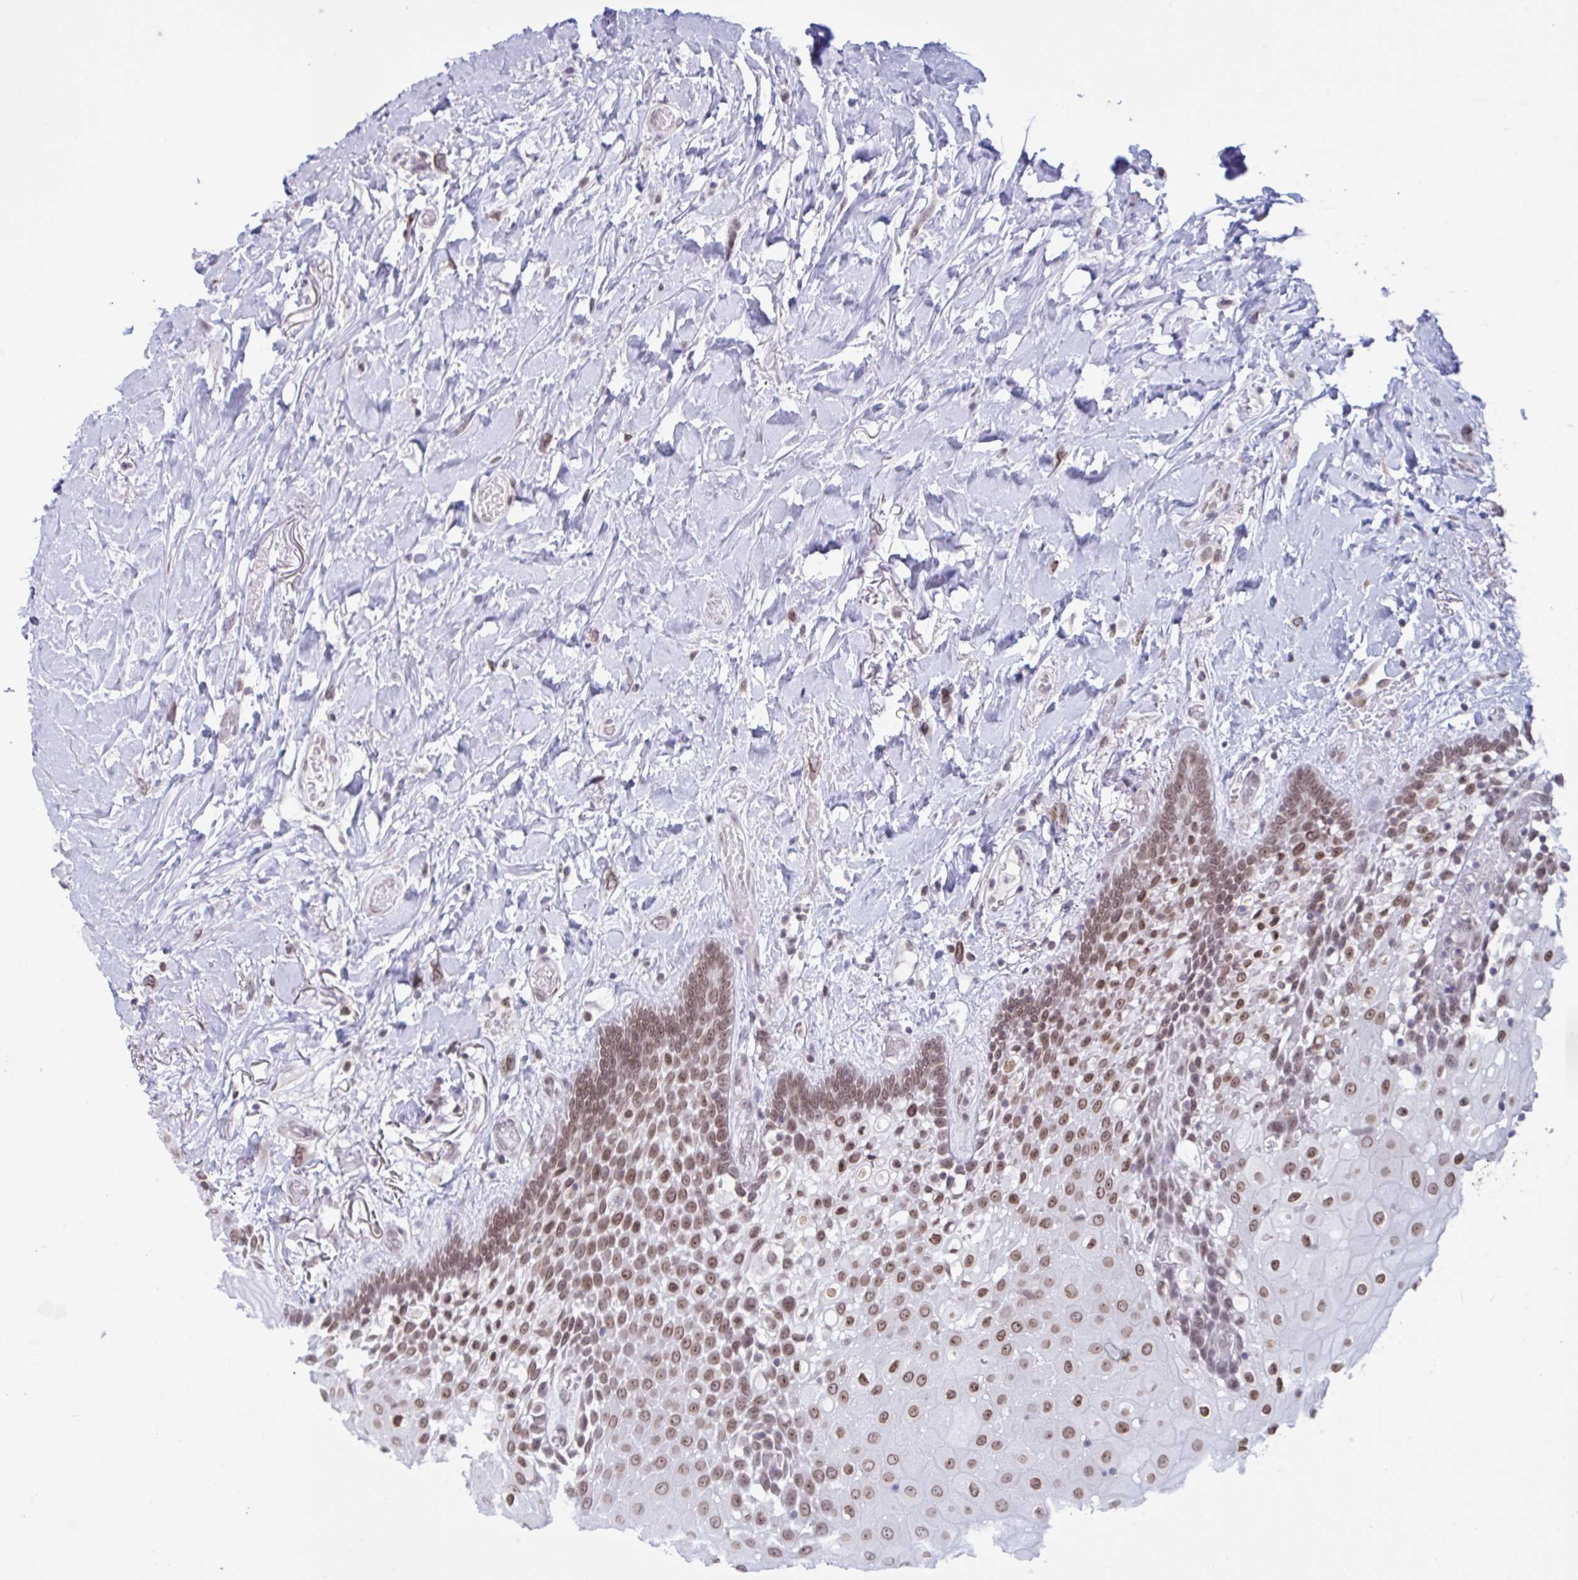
{"staining": {"intensity": "moderate", "quantity": ">75%", "location": "nuclear"}, "tissue": "oral mucosa", "cell_type": "Squamous epithelial cells", "image_type": "normal", "snomed": [{"axis": "morphology", "description": "Normal tissue, NOS"}, {"axis": "morphology", "description": "Squamous cell carcinoma, NOS"}, {"axis": "topography", "description": "Oral tissue"}, {"axis": "topography", "description": "Head-Neck"}], "caption": "Moderate nuclear staining for a protein is appreciated in approximately >75% of squamous epithelial cells of unremarkable oral mucosa using IHC.", "gene": "DOCK11", "patient": {"sex": "male", "age": 64}}